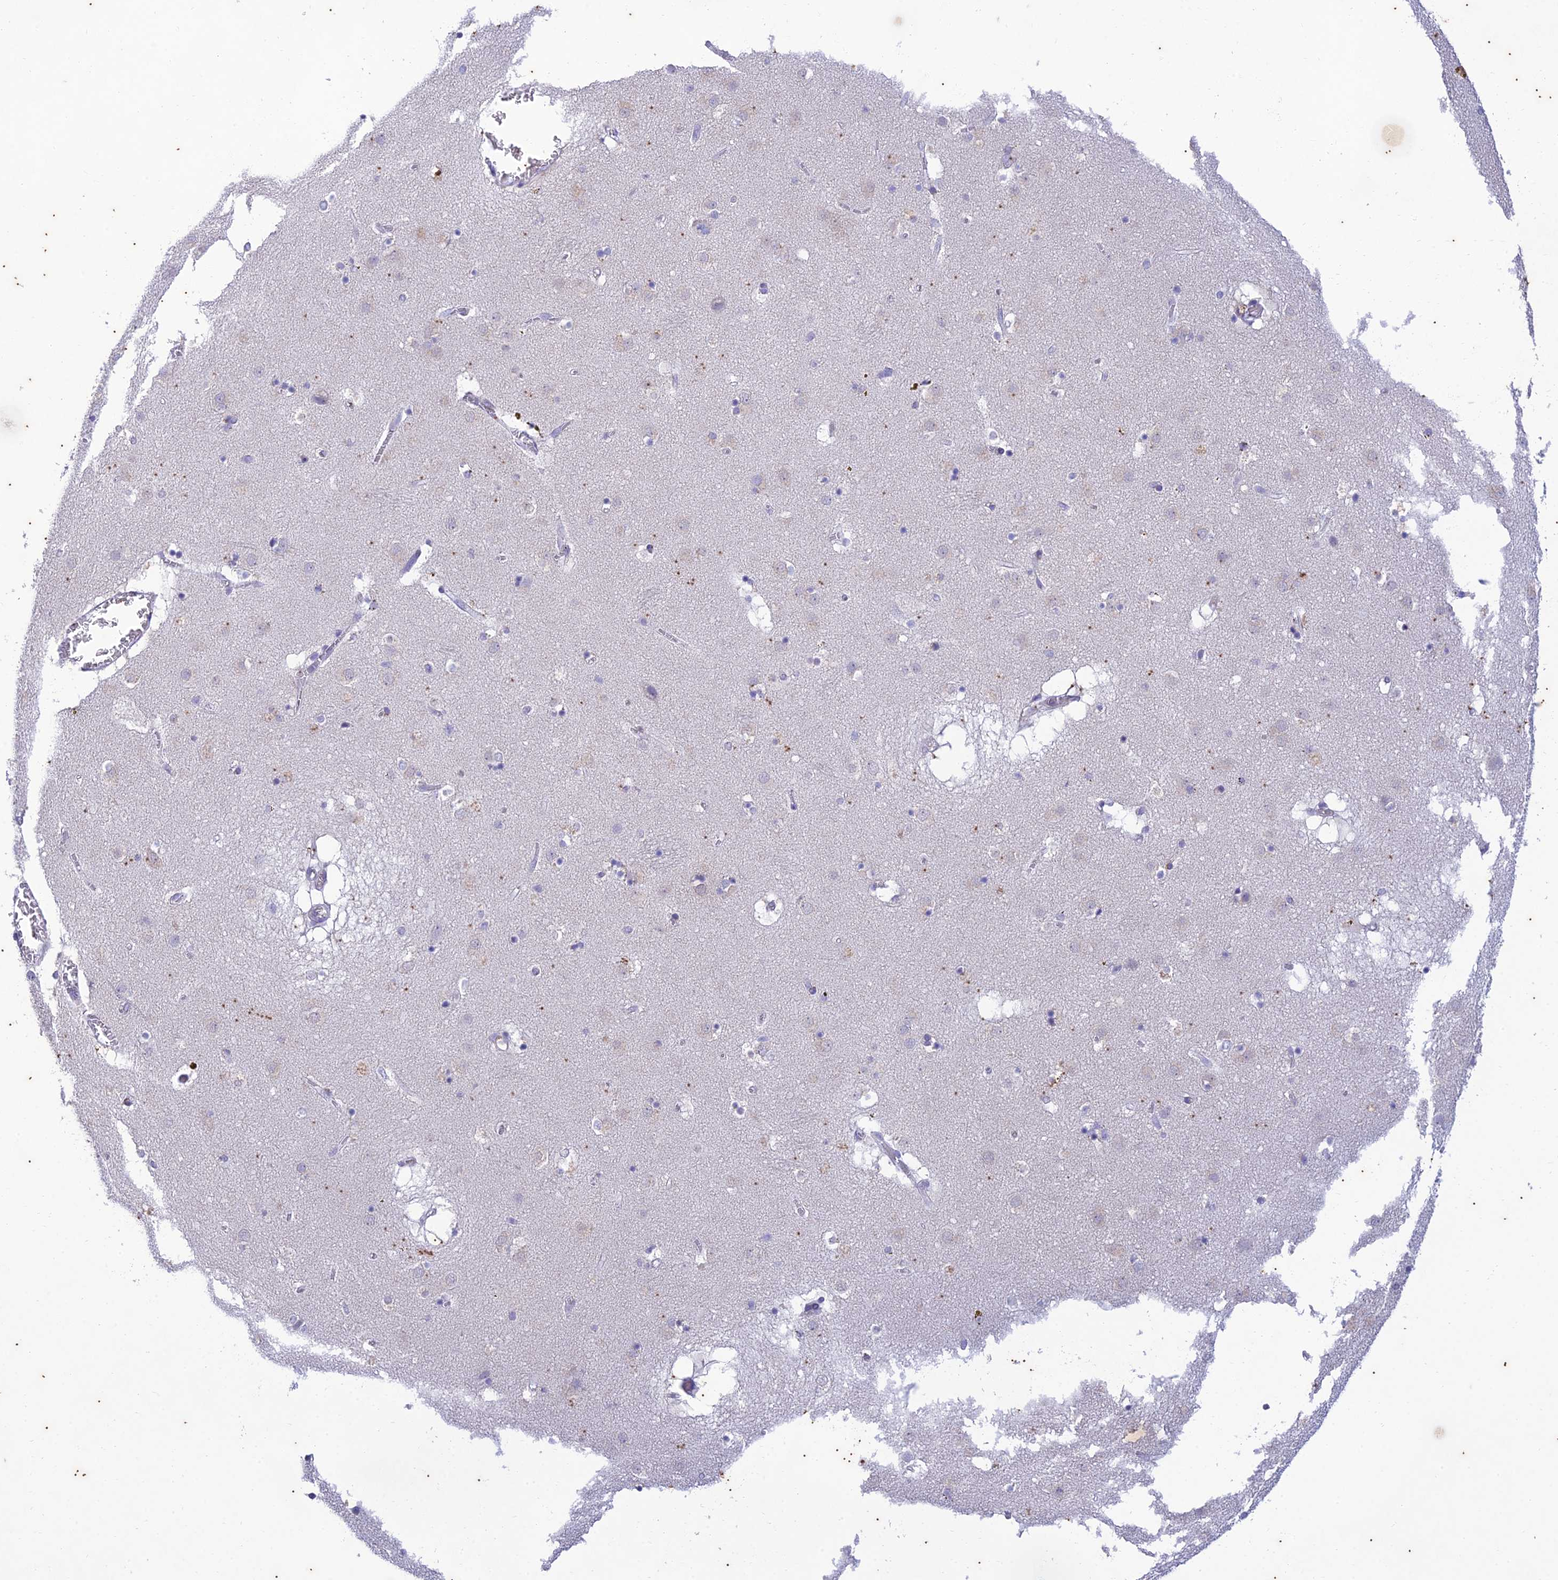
{"staining": {"intensity": "negative", "quantity": "none", "location": "none"}, "tissue": "caudate", "cell_type": "Glial cells", "image_type": "normal", "snomed": [{"axis": "morphology", "description": "Normal tissue, NOS"}, {"axis": "topography", "description": "Lateral ventricle wall"}], "caption": "DAB (3,3'-diaminobenzidine) immunohistochemical staining of benign human caudate shows no significant expression in glial cells. The staining is performed using DAB brown chromogen with nuclei counter-stained in using hematoxylin.", "gene": "TMEM40", "patient": {"sex": "male", "age": 70}}